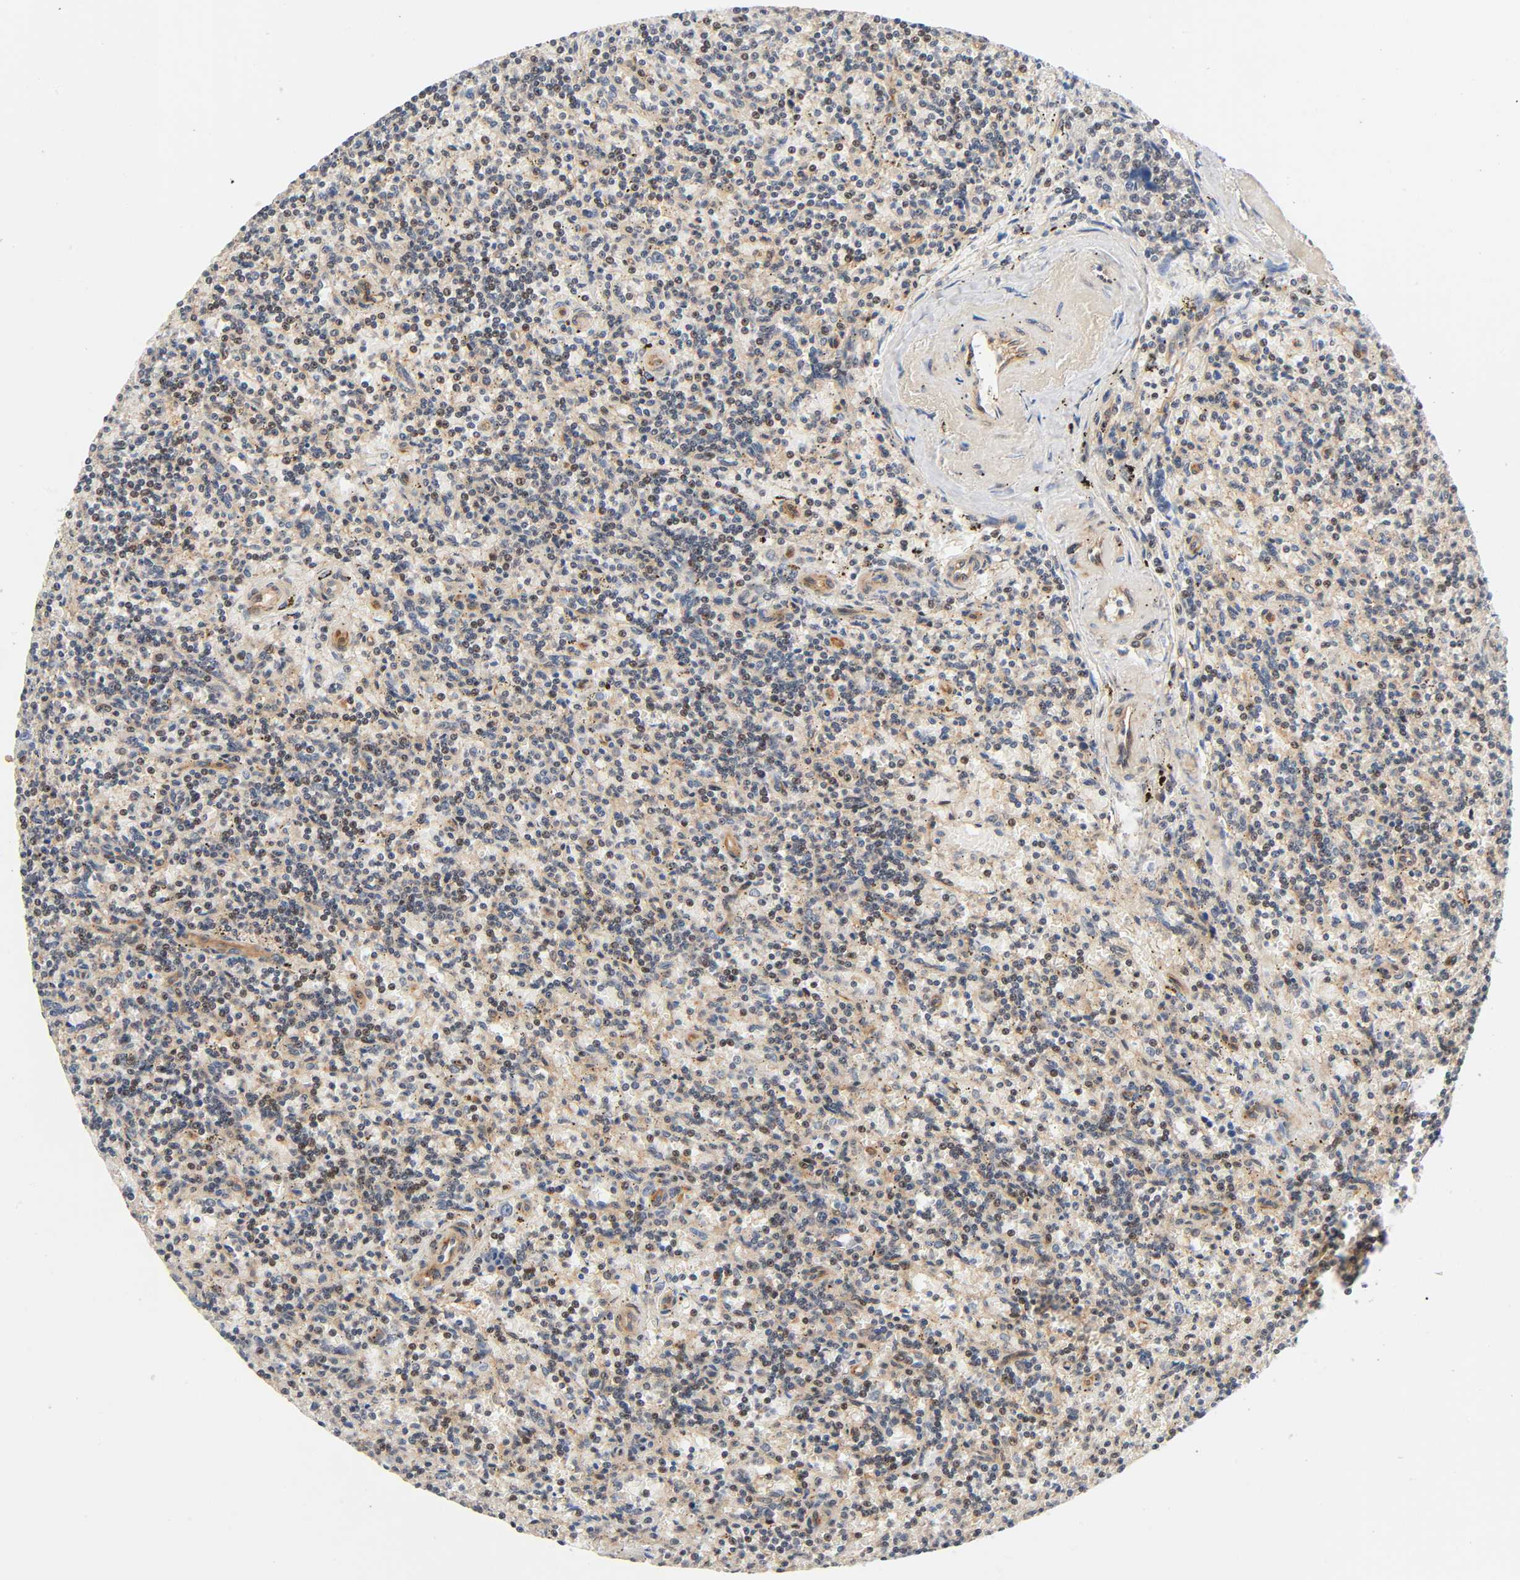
{"staining": {"intensity": "weak", "quantity": "<25%", "location": "nuclear"}, "tissue": "lymphoma", "cell_type": "Tumor cells", "image_type": "cancer", "snomed": [{"axis": "morphology", "description": "Malignant lymphoma, non-Hodgkin's type, Low grade"}, {"axis": "topography", "description": "Spleen"}], "caption": "Human lymphoma stained for a protein using immunohistochemistry (IHC) shows no positivity in tumor cells.", "gene": "IQCJ-SCHIP1", "patient": {"sex": "male", "age": 73}}